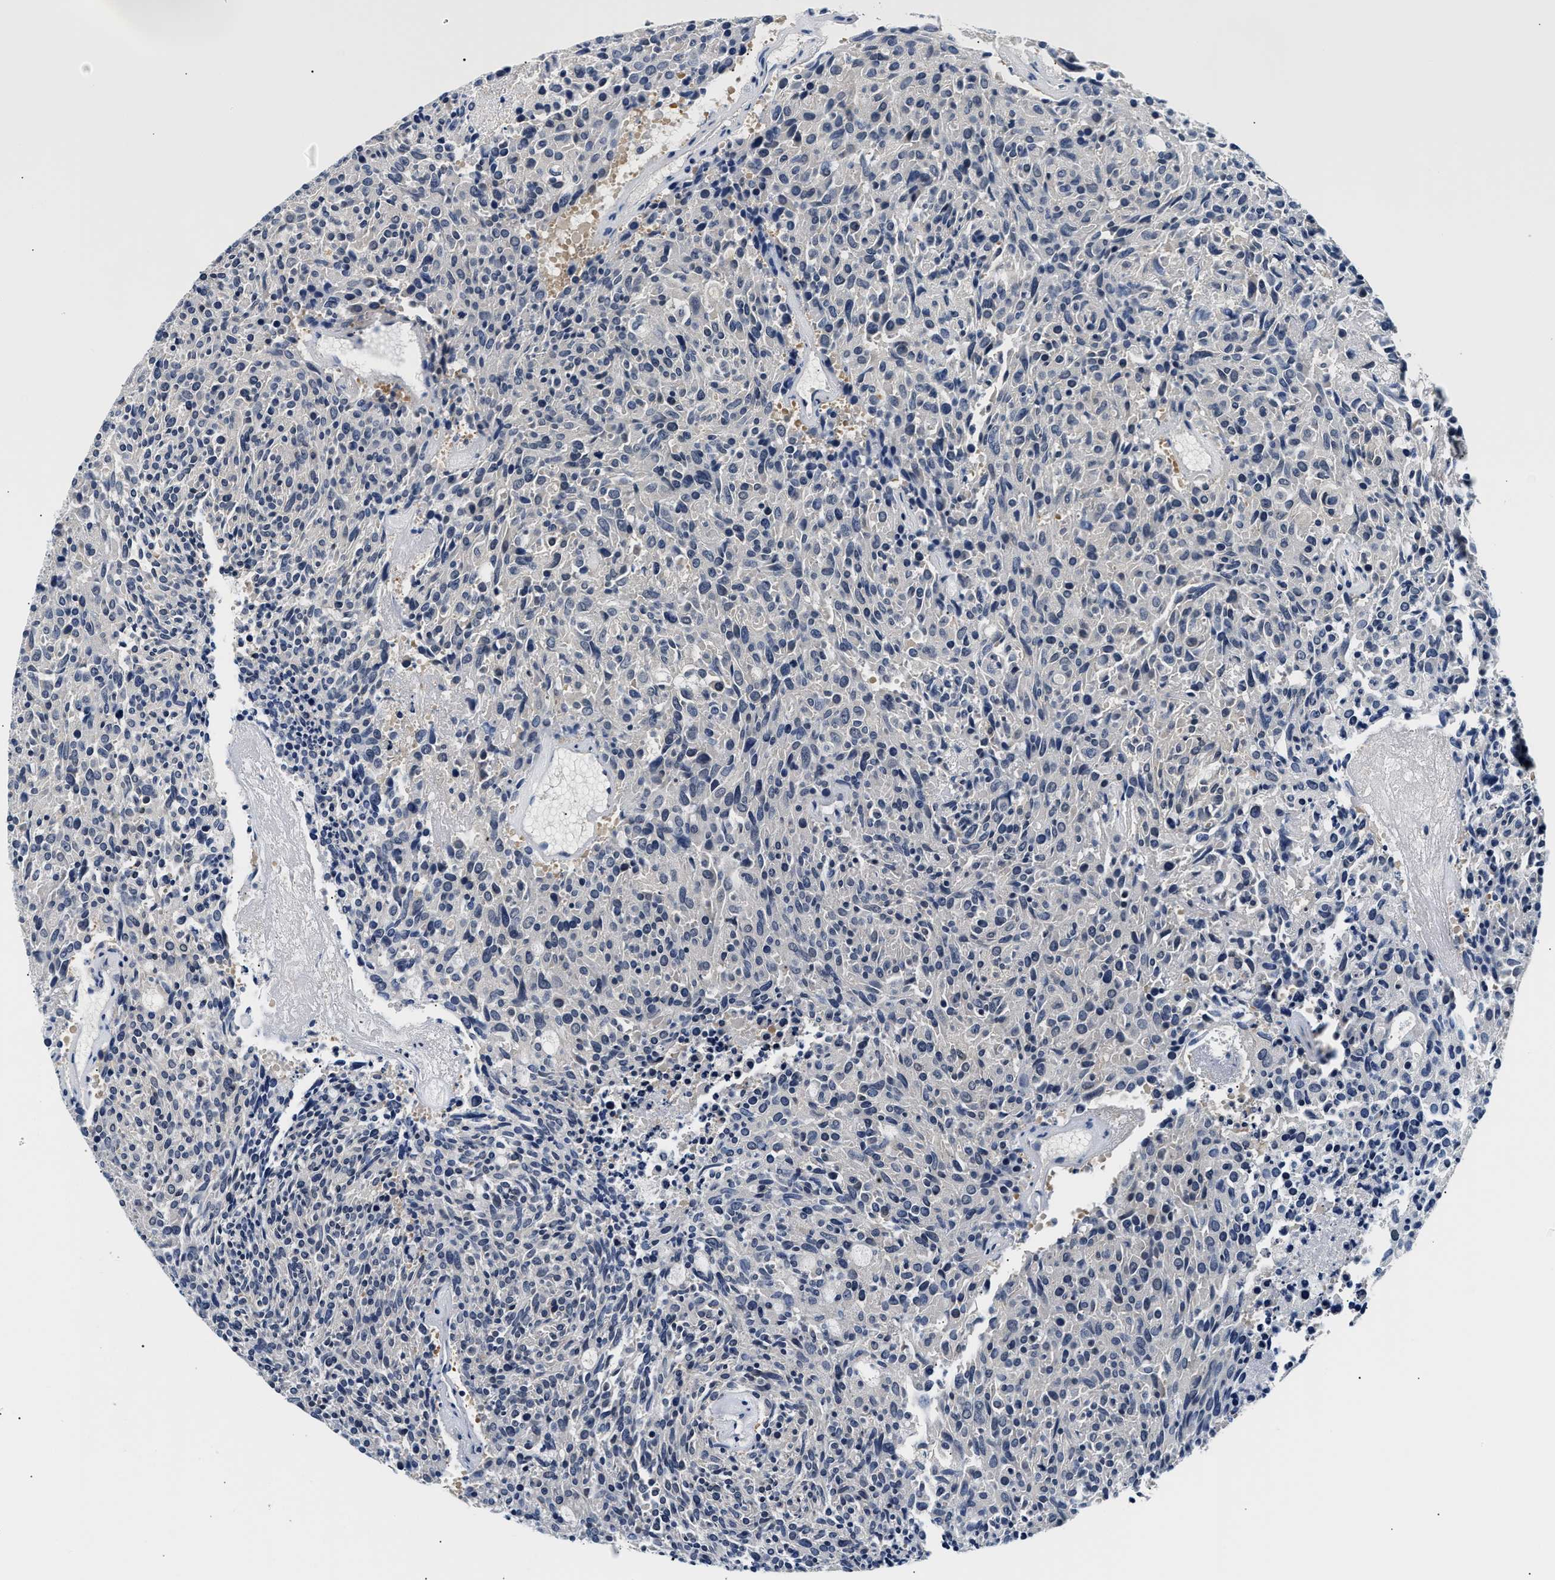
{"staining": {"intensity": "negative", "quantity": "none", "location": "none"}, "tissue": "carcinoid", "cell_type": "Tumor cells", "image_type": "cancer", "snomed": [{"axis": "morphology", "description": "Carcinoid, malignant, NOS"}, {"axis": "topography", "description": "Pancreas"}], "caption": "IHC image of carcinoid stained for a protein (brown), which displays no expression in tumor cells. The staining was performed using DAB (3,3'-diaminobenzidine) to visualize the protein expression in brown, while the nuclei were stained in blue with hematoxylin (Magnification: 20x).", "gene": "UCHL3", "patient": {"sex": "female", "age": 54}}